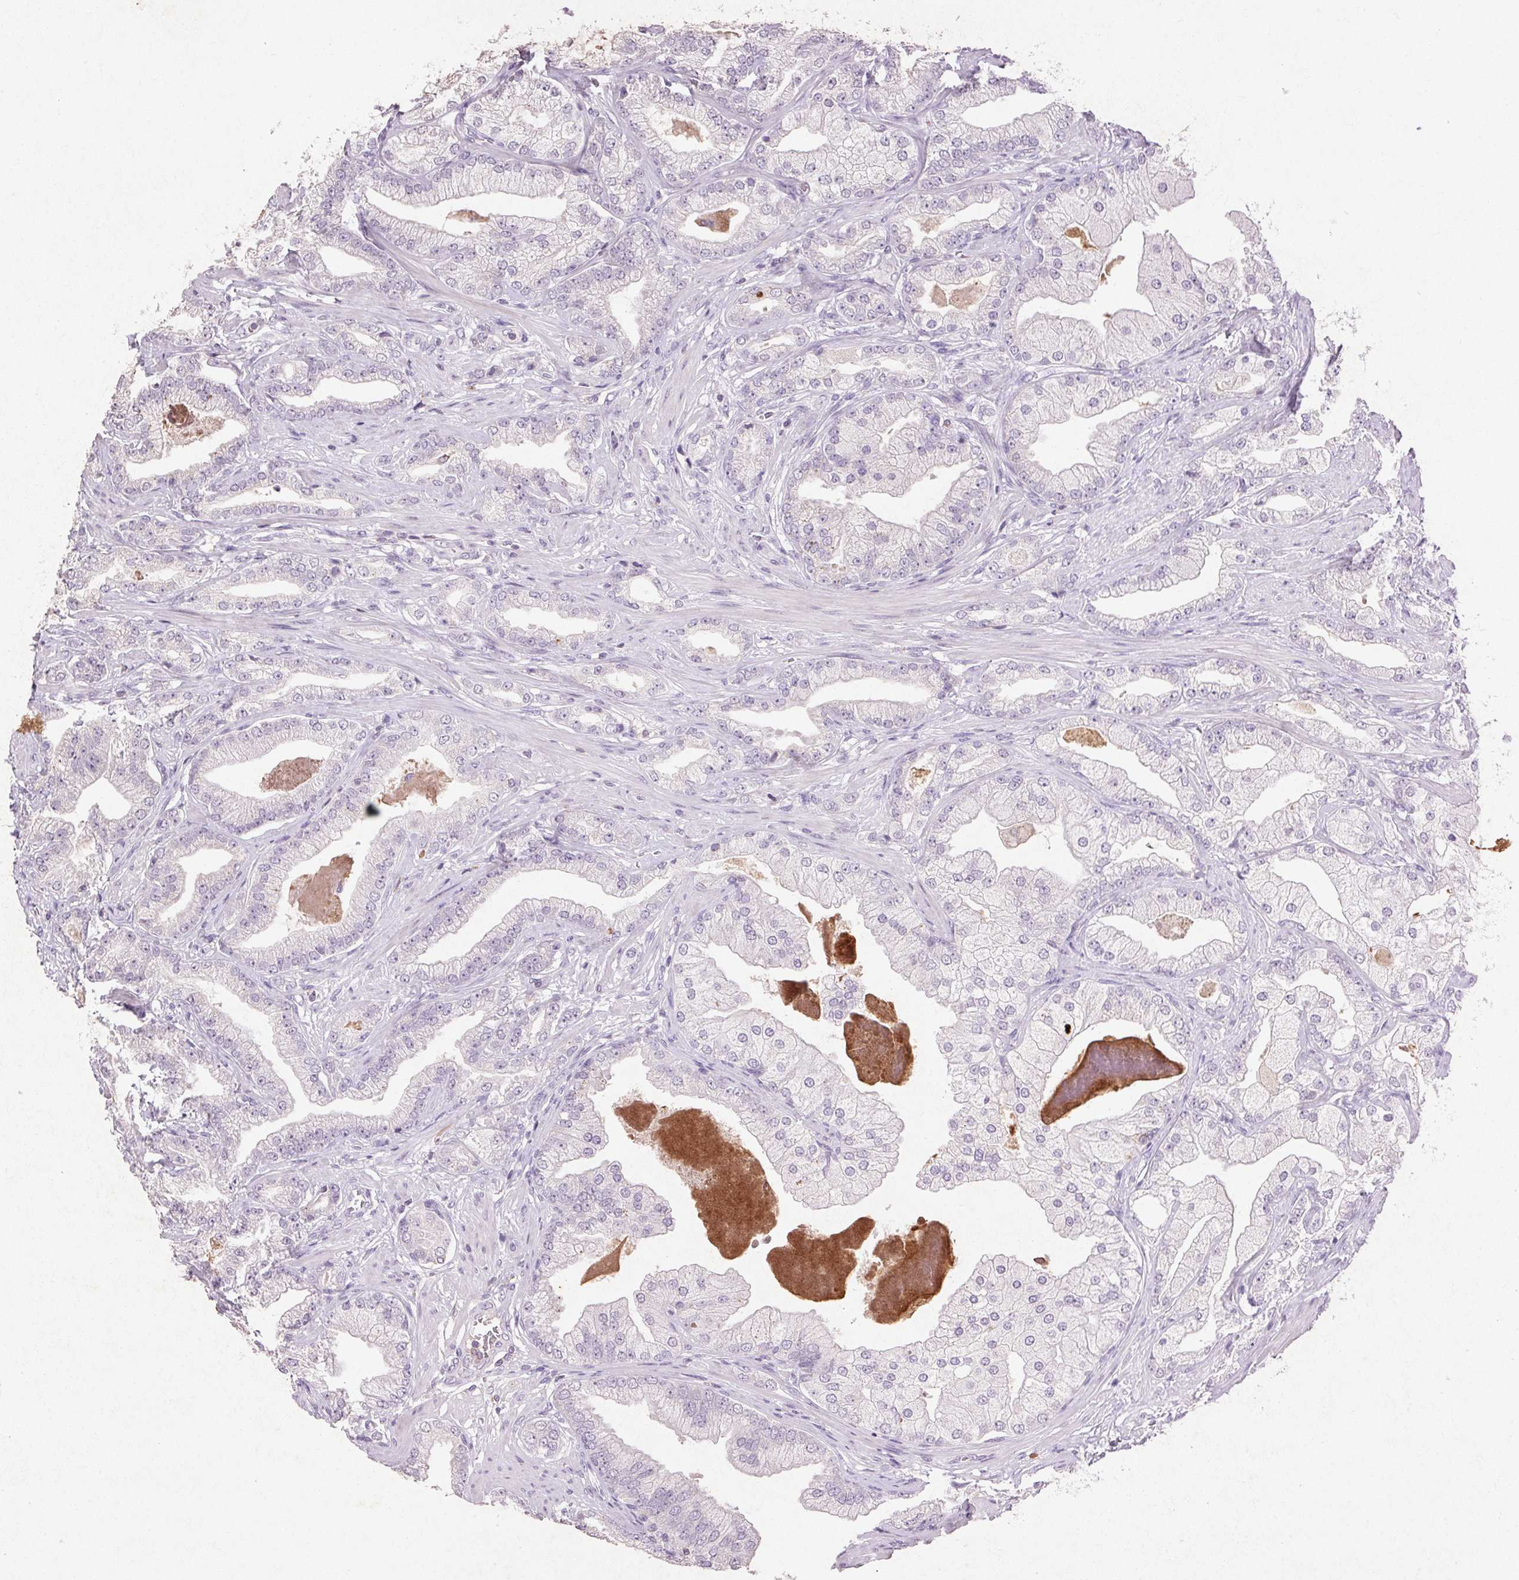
{"staining": {"intensity": "negative", "quantity": "none", "location": "none"}, "tissue": "prostate cancer", "cell_type": "Tumor cells", "image_type": "cancer", "snomed": [{"axis": "morphology", "description": "Adenocarcinoma, Low grade"}, {"axis": "topography", "description": "Prostate"}], "caption": "Tumor cells show no significant protein positivity in prostate cancer (low-grade adenocarcinoma). The staining was performed using DAB to visualize the protein expression in brown, while the nuclei were stained in blue with hematoxylin (Magnification: 20x).", "gene": "FNDC7", "patient": {"sex": "male", "age": 61}}